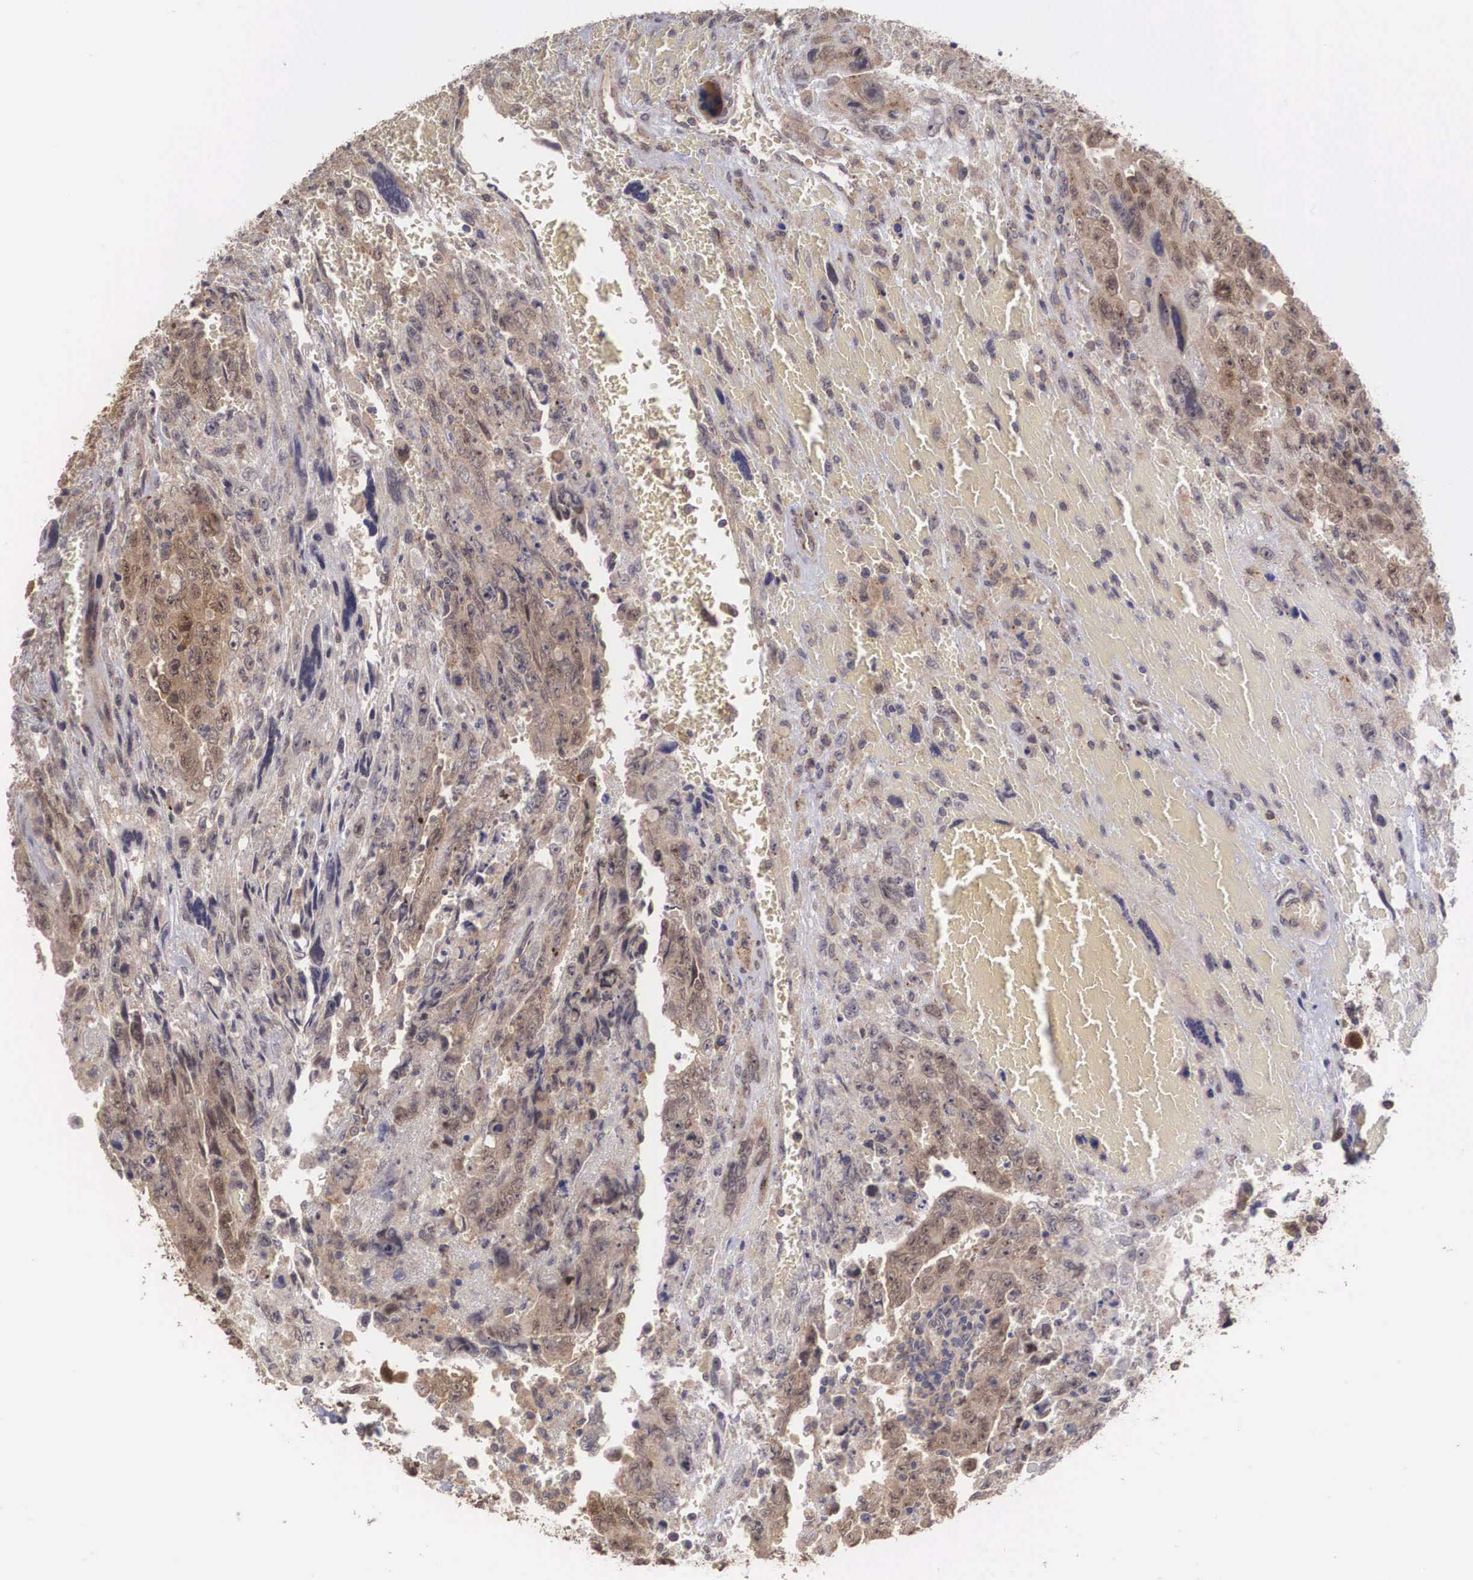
{"staining": {"intensity": "moderate", "quantity": ">75%", "location": "cytoplasmic/membranous,nuclear"}, "tissue": "testis cancer", "cell_type": "Tumor cells", "image_type": "cancer", "snomed": [{"axis": "morphology", "description": "Carcinoma, Embryonal, NOS"}, {"axis": "topography", "description": "Testis"}], "caption": "Immunohistochemistry of human testis cancer reveals medium levels of moderate cytoplasmic/membranous and nuclear staining in about >75% of tumor cells.", "gene": "DNAJB7", "patient": {"sex": "male", "age": 28}}